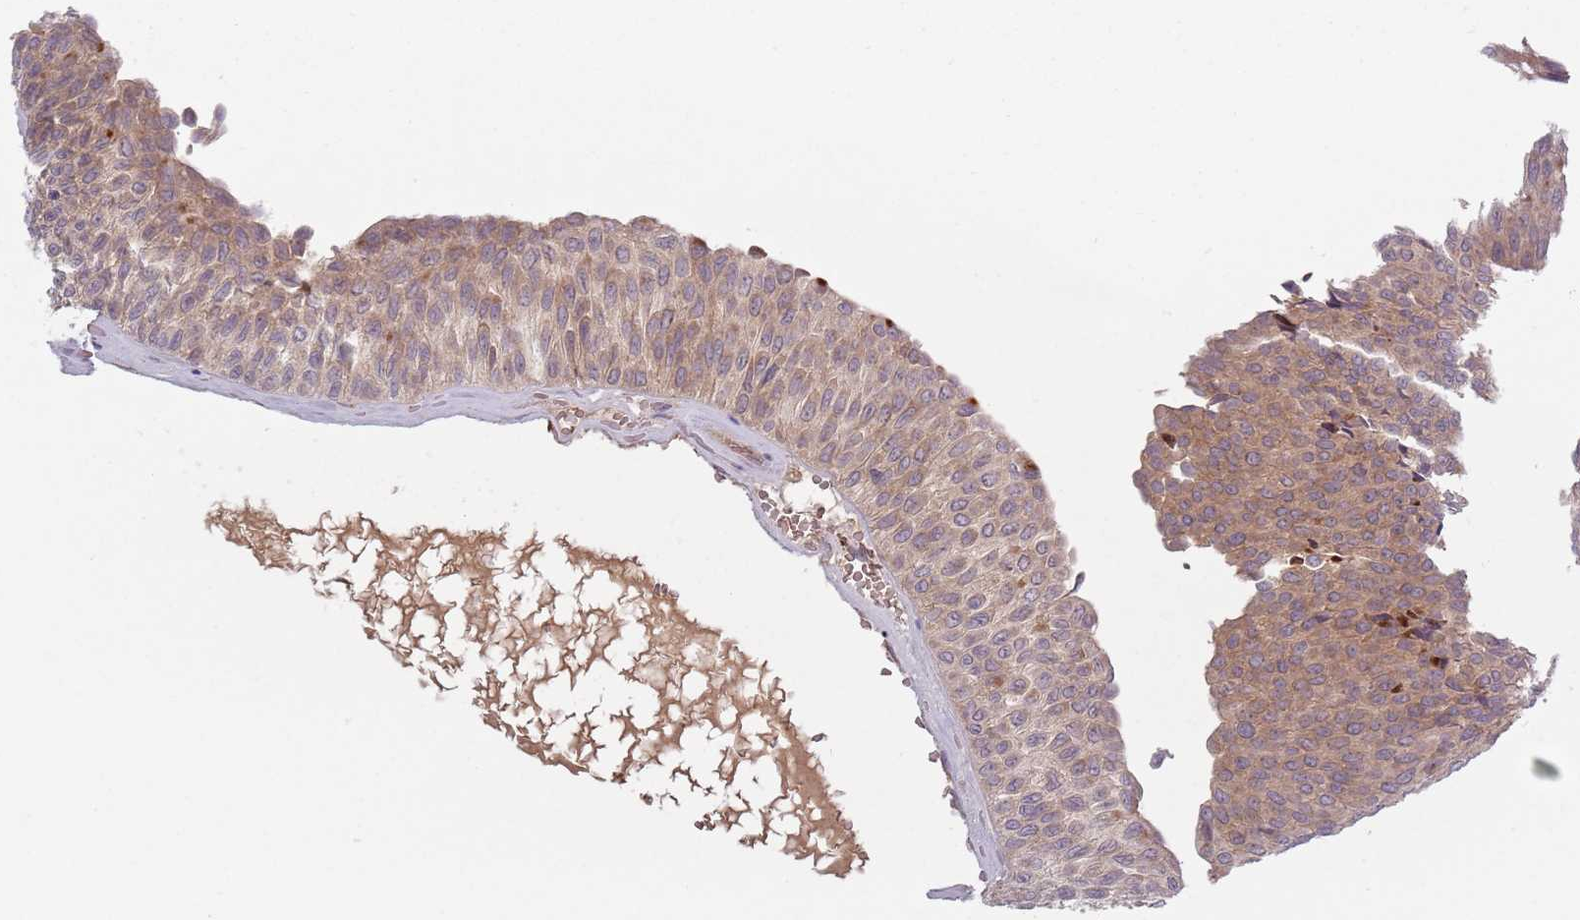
{"staining": {"intensity": "moderate", "quantity": ">75%", "location": "cytoplasmic/membranous"}, "tissue": "urothelial cancer", "cell_type": "Tumor cells", "image_type": "cancer", "snomed": [{"axis": "morphology", "description": "Urothelial carcinoma, Low grade"}, {"axis": "topography", "description": "Urinary bladder"}], "caption": "Immunohistochemistry of human urothelial cancer demonstrates medium levels of moderate cytoplasmic/membranous positivity in approximately >75% of tumor cells. (IHC, brightfield microscopy, high magnification).", "gene": "ASB13", "patient": {"sex": "male", "age": 78}}